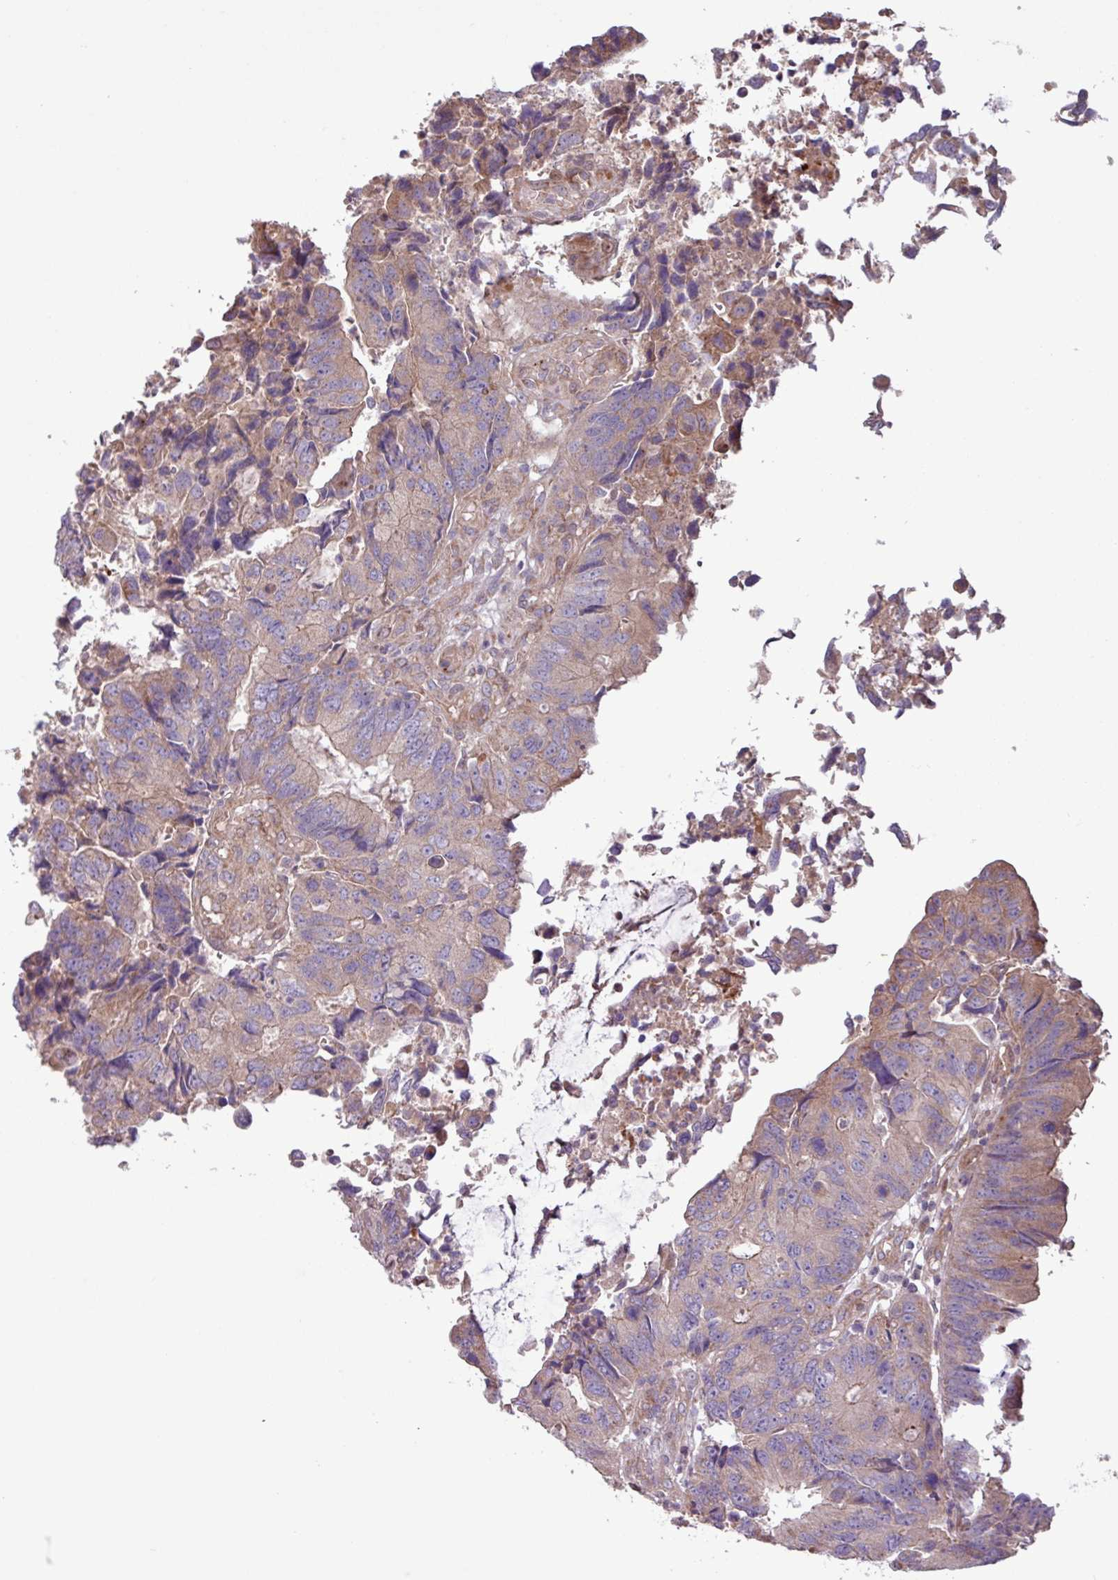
{"staining": {"intensity": "weak", "quantity": ">75%", "location": "cytoplasmic/membranous"}, "tissue": "colorectal cancer", "cell_type": "Tumor cells", "image_type": "cancer", "snomed": [{"axis": "morphology", "description": "Adenocarcinoma, NOS"}, {"axis": "topography", "description": "Colon"}], "caption": "Immunohistochemical staining of human colorectal cancer (adenocarcinoma) reveals low levels of weak cytoplasmic/membranous protein expression in approximately >75% of tumor cells.", "gene": "PDPR", "patient": {"sex": "female", "age": 67}}